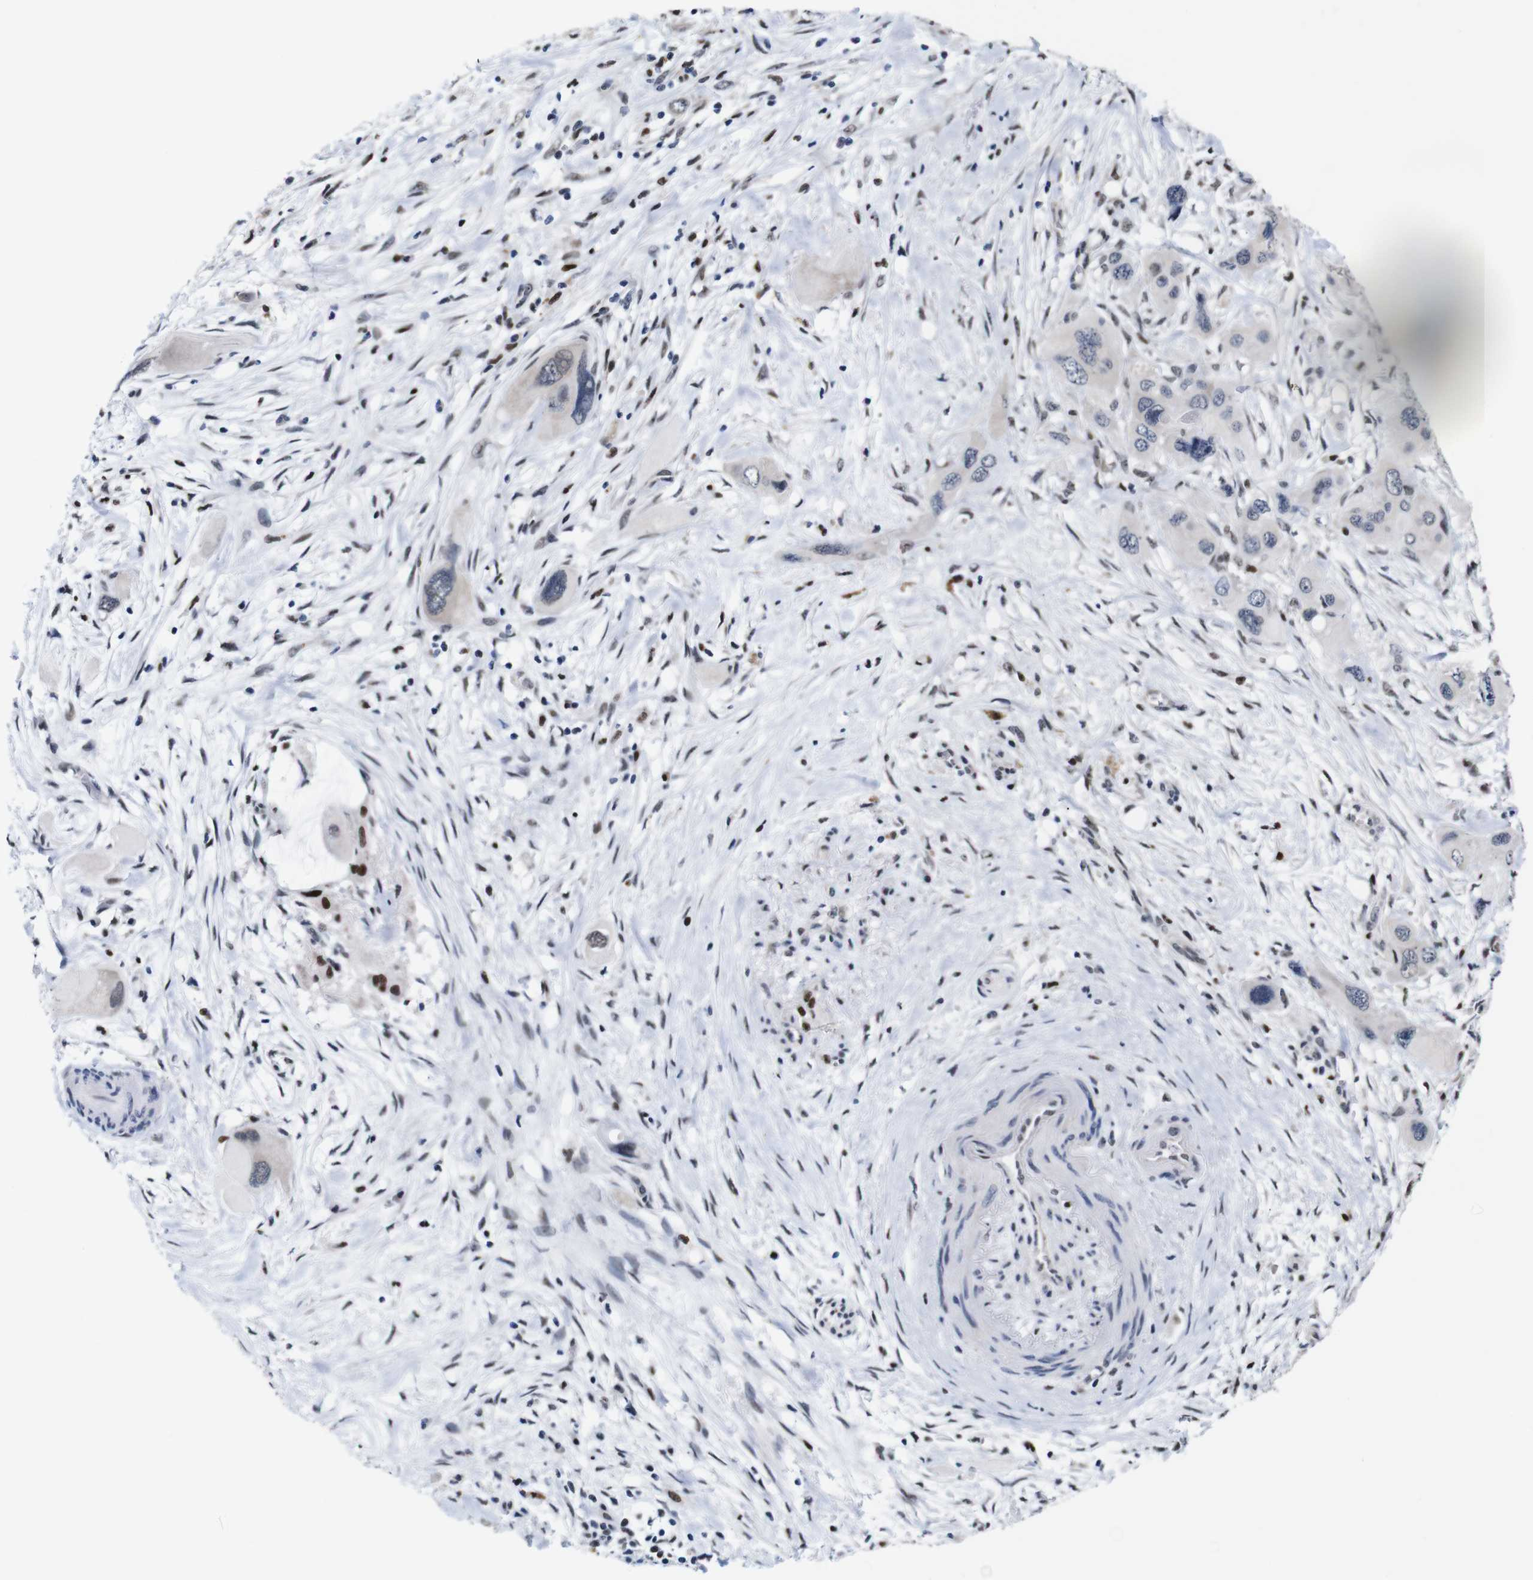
{"staining": {"intensity": "negative", "quantity": "none", "location": "none"}, "tissue": "pancreatic cancer", "cell_type": "Tumor cells", "image_type": "cancer", "snomed": [{"axis": "morphology", "description": "Adenocarcinoma, NOS"}, {"axis": "topography", "description": "Pancreas"}], "caption": "Photomicrograph shows no protein staining in tumor cells of pancreatic adenocarcinoma tissue. (Immunohistochemistry (ihc), brightfield microscopy, high magnification).", "gene": "GATA6", "patient": {"sex": "male", "age": 73}}